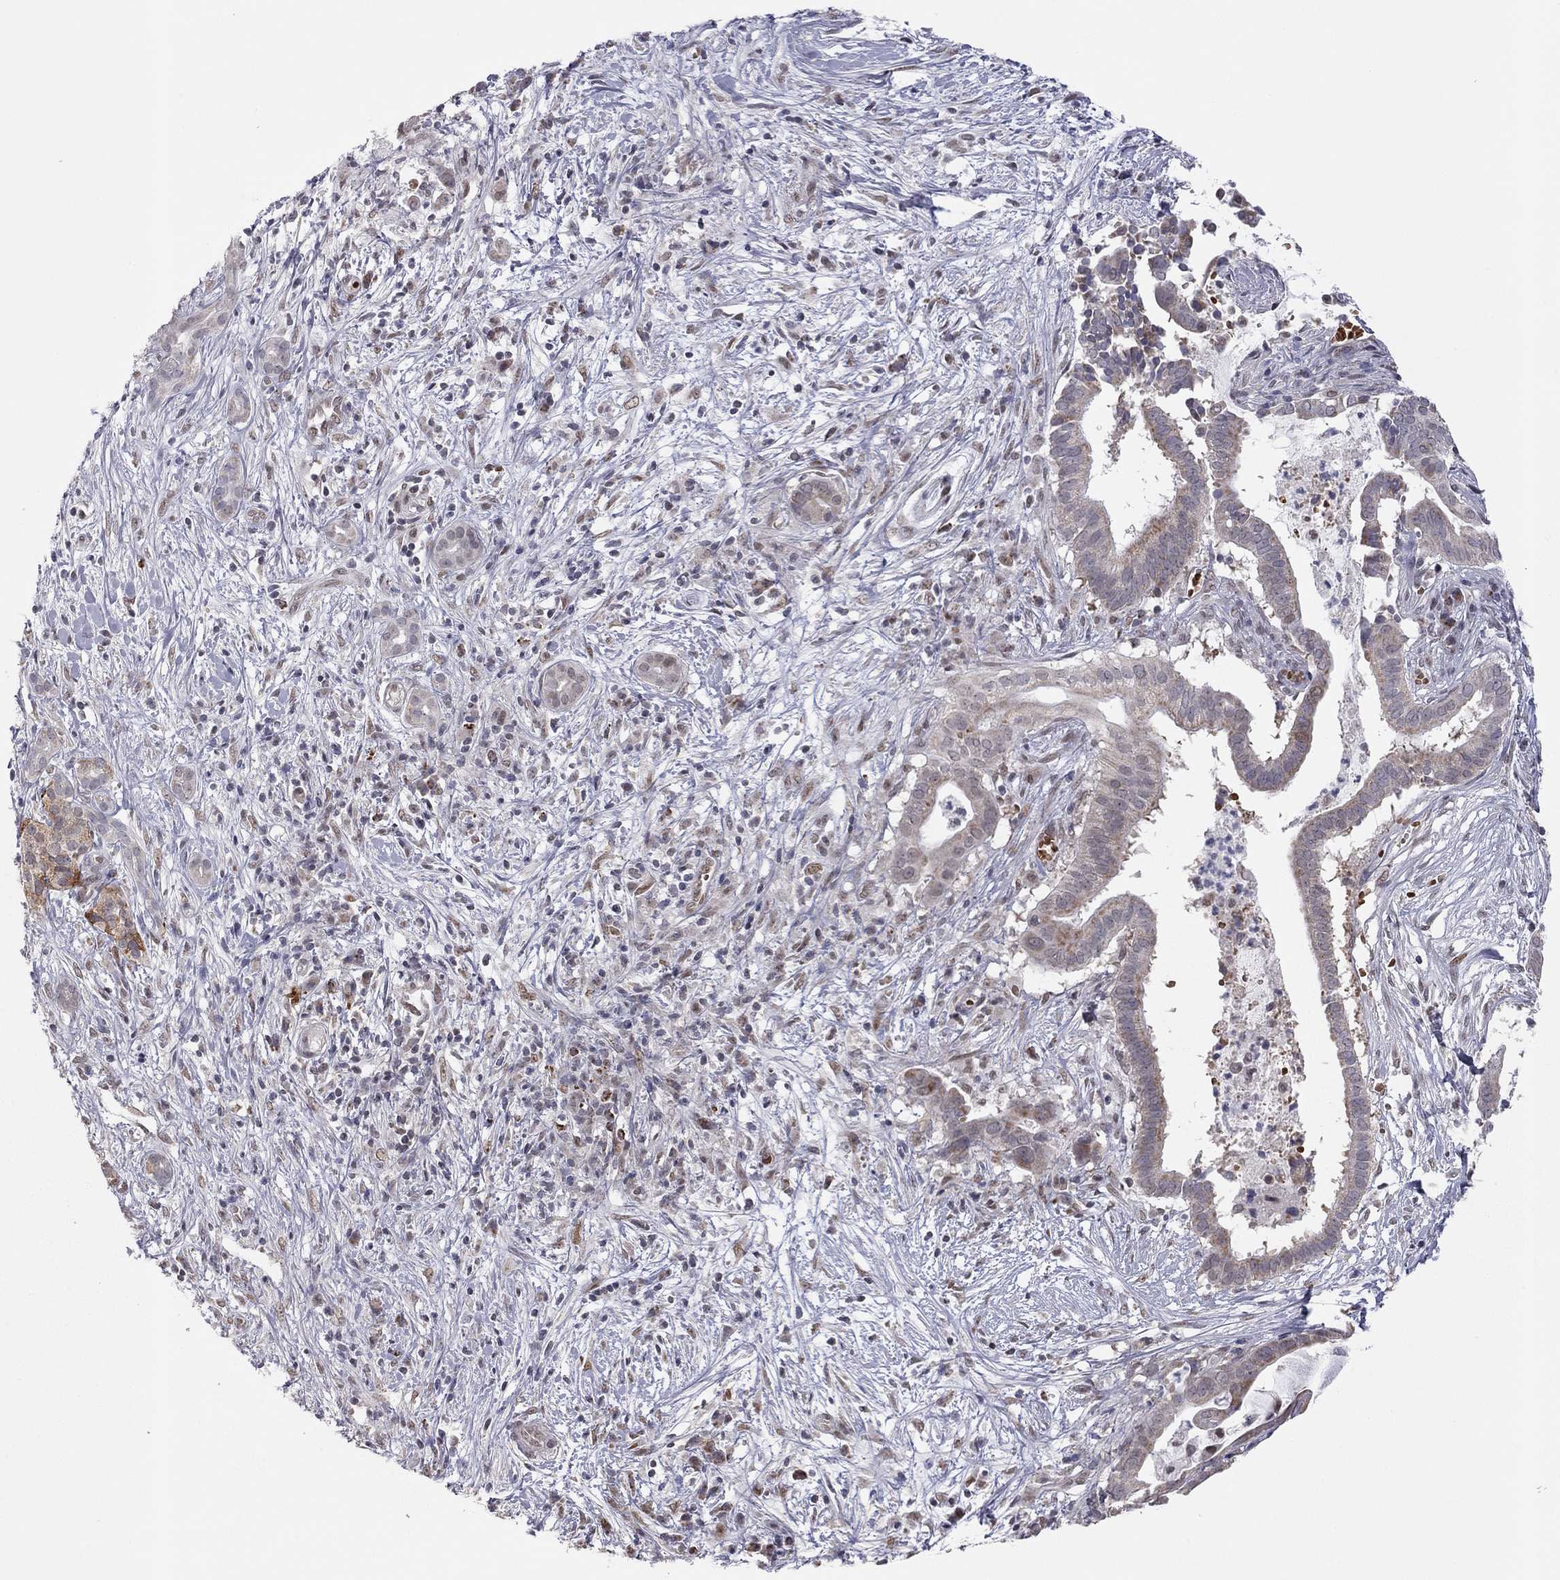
{"staining": {"intensity": "moderate", "quantity": "<25%", "location": "cytoplasmic/membranous"}, "tissue": "pancreatic cancer", "cell_type": "Tumor cells", "image_type": "cancer", "snomed": [{"axis": "morphology", "description": "Adenocarcinoma, NOS"}, {"axis": "topography", "description": "Pancreas"}], "caption": "This photomicrograph shows IHC staining of pancreatic adenocarcinoma, with low moderate cytoplasmic/membranous staining in about <25% of tumor cells.", "gene": "MC3R", "patient": {"sex": "male", "age": 61}}